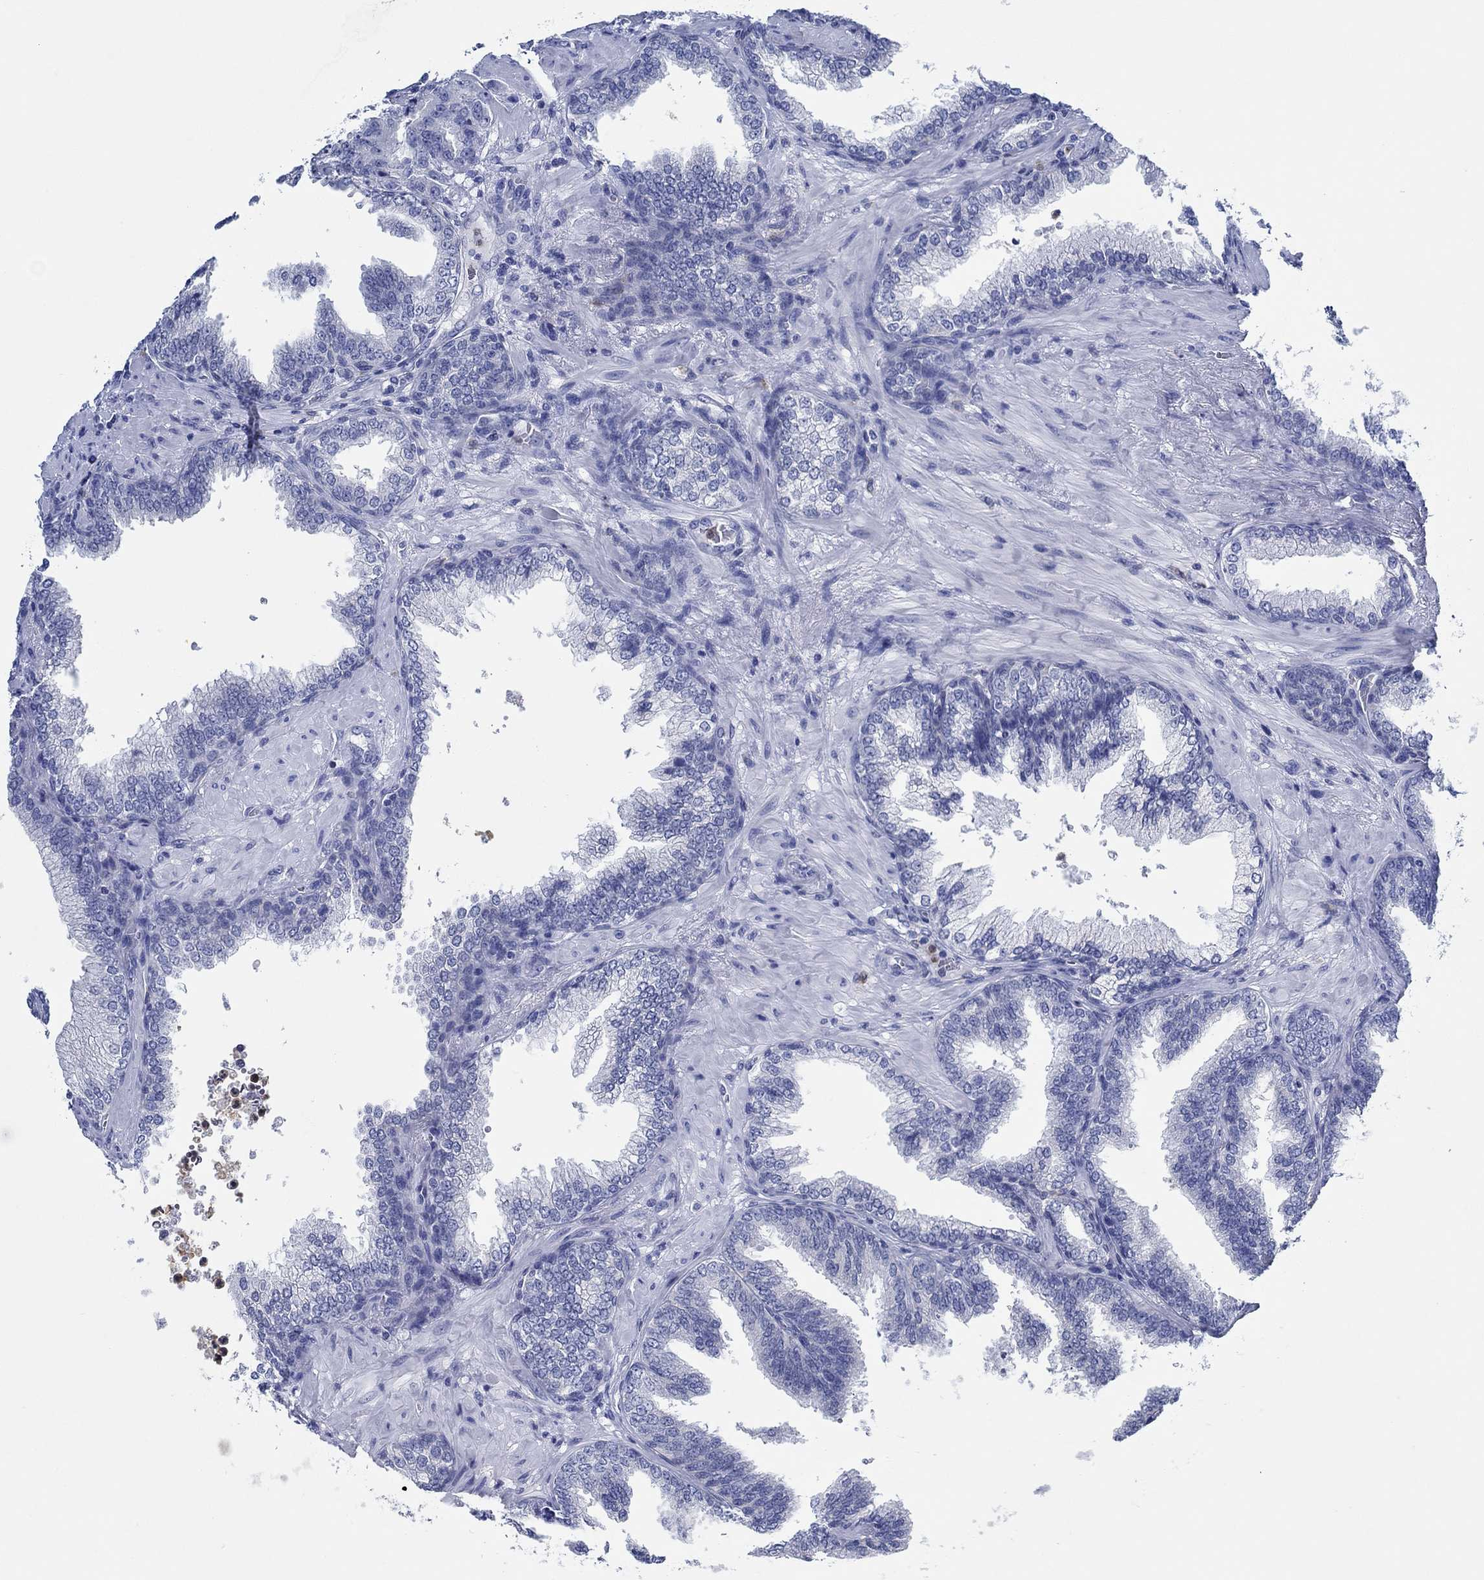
{"staining": {"intensity": "negative", "quantity": "none", "location": "none"}, "tissue": "prostate cancer", "cell_type": "Tumor cells", "image_type": "cancer", "snomed": [{"axis": "morphology", "description": "Adenocarcinoma, Low grade"}, {"axis": "topography", "description": "Prostate"}], "caption": "The photomicrograph exhibits no significant expression in tumor cells of prostate low-grade adenocarcinoma.", "gene": "ZNF671", "patient": {"sex": "male", "age": 68}}